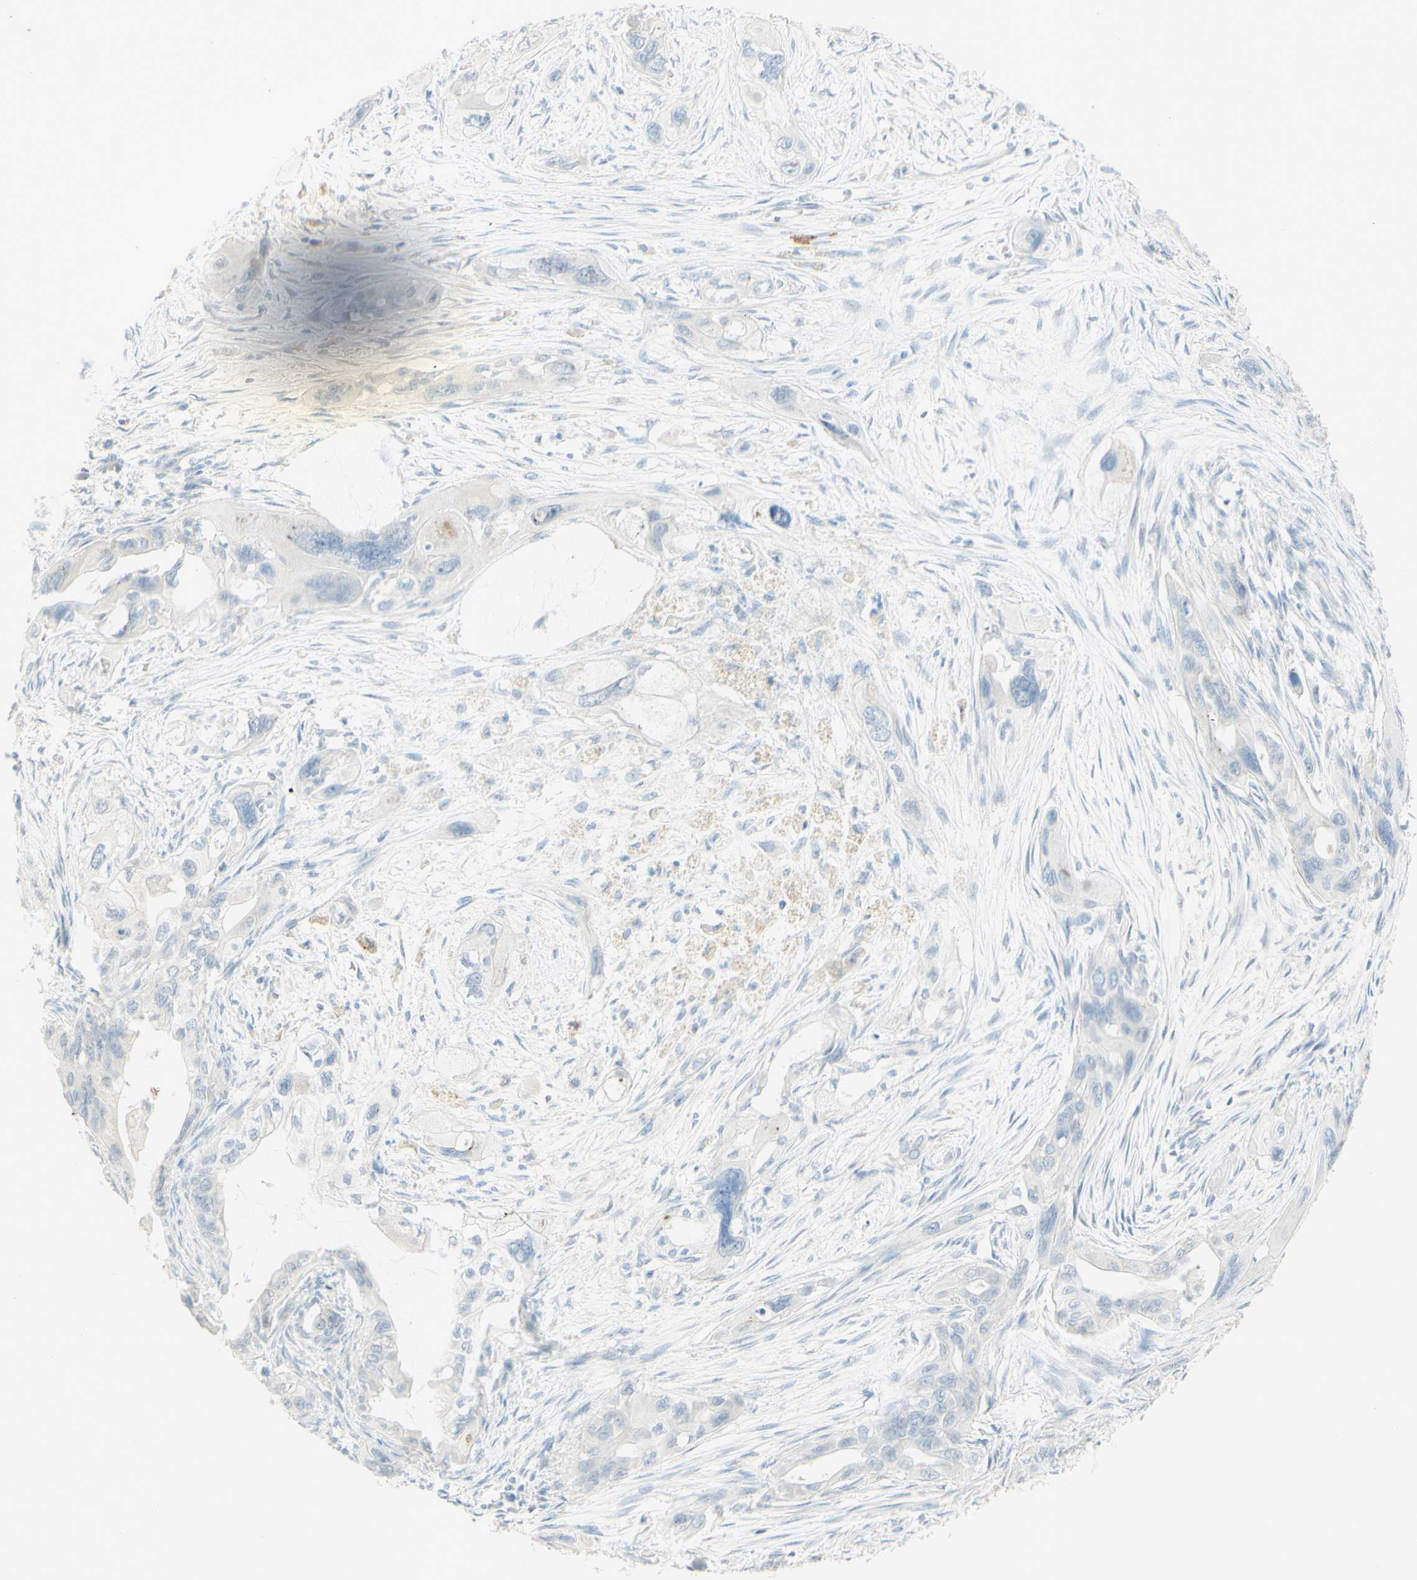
{"staining": {"intensity": "negative", "quantity": "none", "location": "none"}, "tissue": "pancreatic cancer", "cell_type": "Tumor cells", "image_type": "cancer", "snomed": [{"axis": "morphology", "description": "Adenocarcinoma, NOS"}, {"axis": "topography", "description": "Pancreas"}], "caption": "Human pancreatic adenocarcinoma stained for a protein using immunohistochemistry (IHC) reveals no positivity in tumor cells.", "gene": "ART3", "patient": {"sex": "male", "age": 73}}